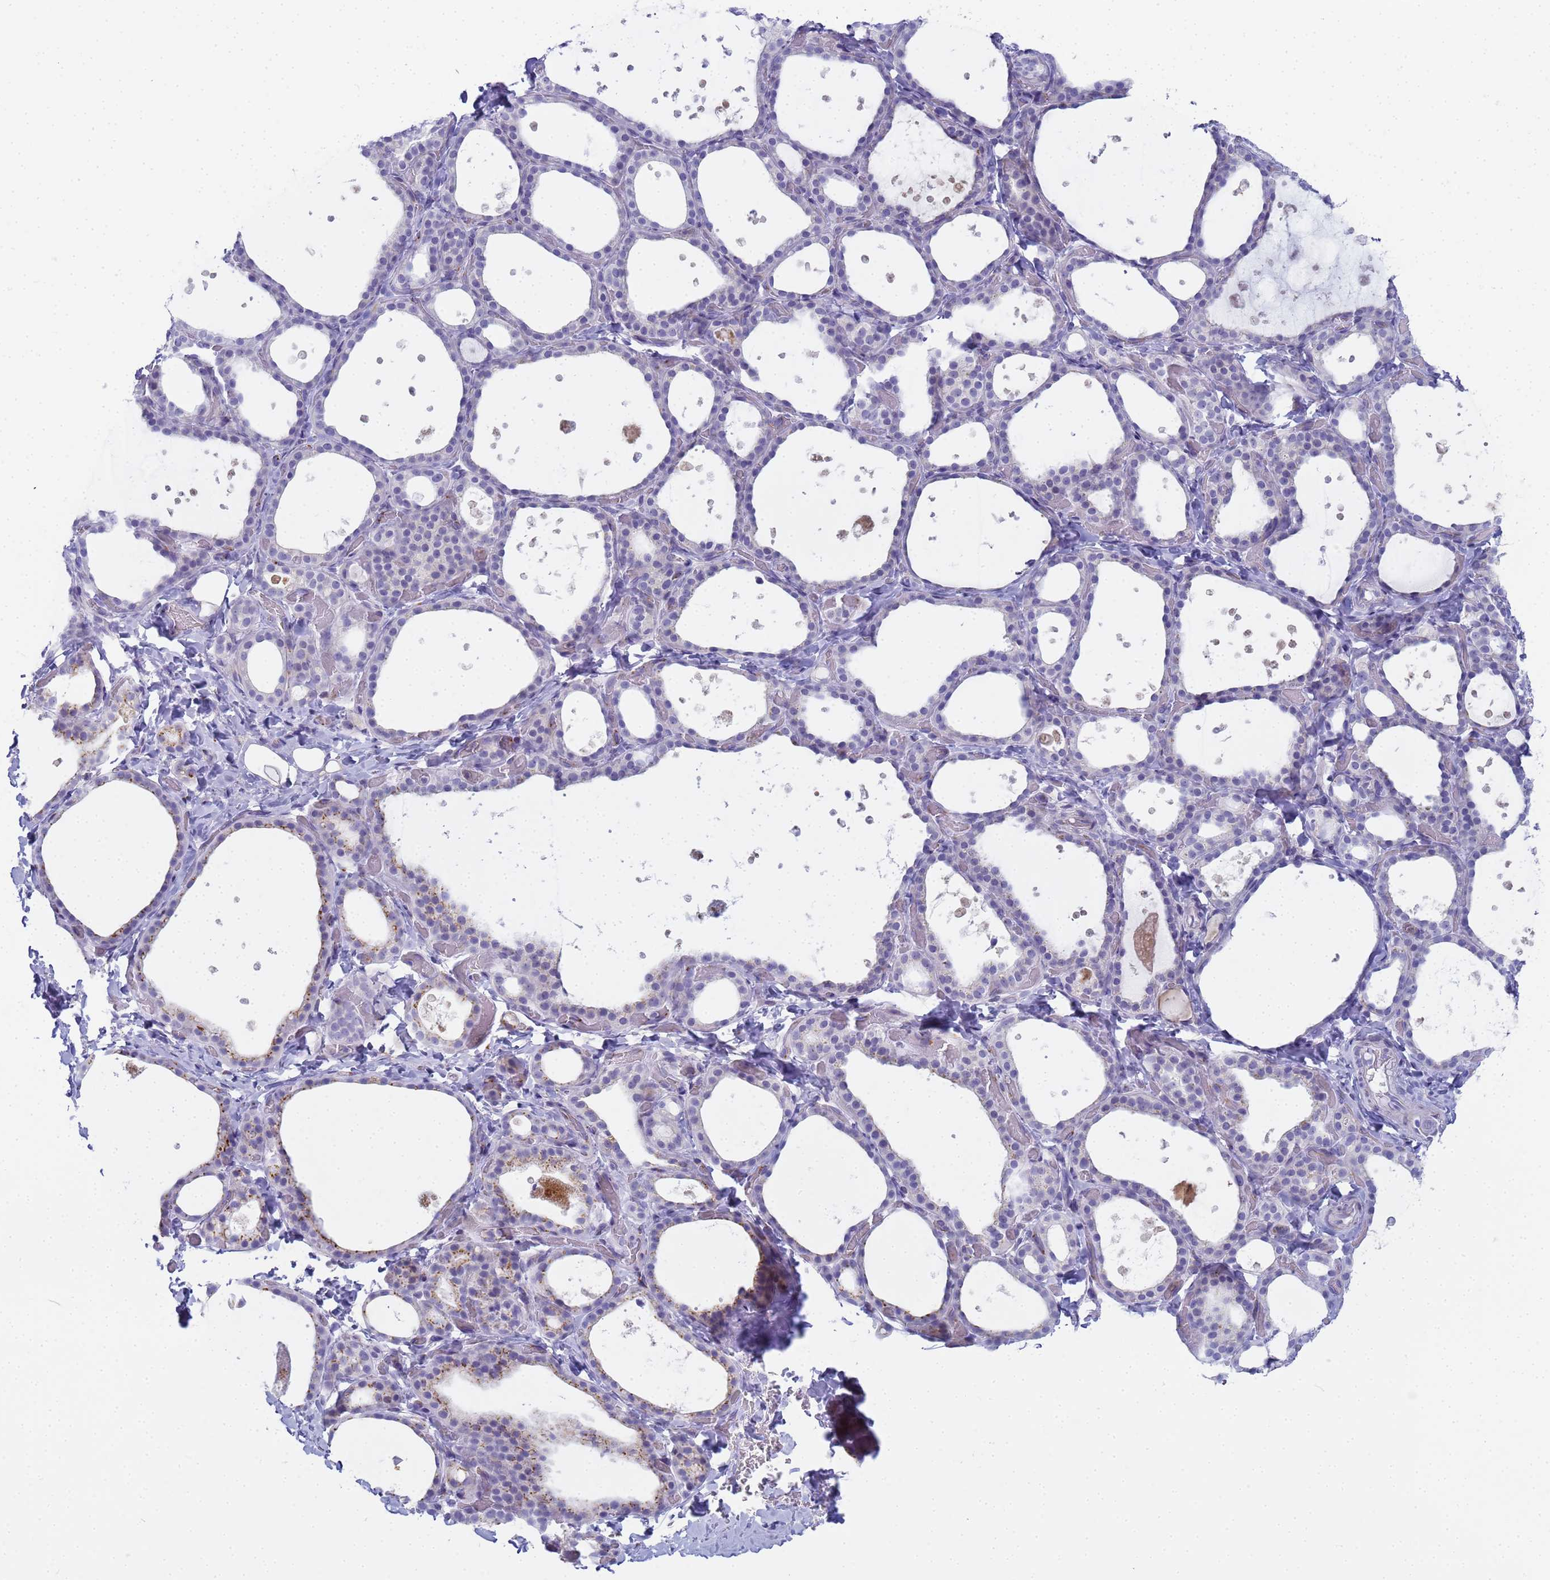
{"staining": {"intensity": "negative", "quantity": "none", "location": "none"}, "tissue": "thyroid gland", "cell_type": "Glandular cells", "image_type": "normal", "snomed": [{"axis": "morphology", "description": "Normal tissue, NOS"}, {"axis": "topography", "description": "Thyroid gland"}], "caption": "The image exhibits no staining of glandular cells in unremarkable thyroid gland. (Brightfield microscopy of DAB immunohistochemistry (IHC) at high magnification).", "gene": "CR1", "patient": {"sex": "female", "age": 44}}